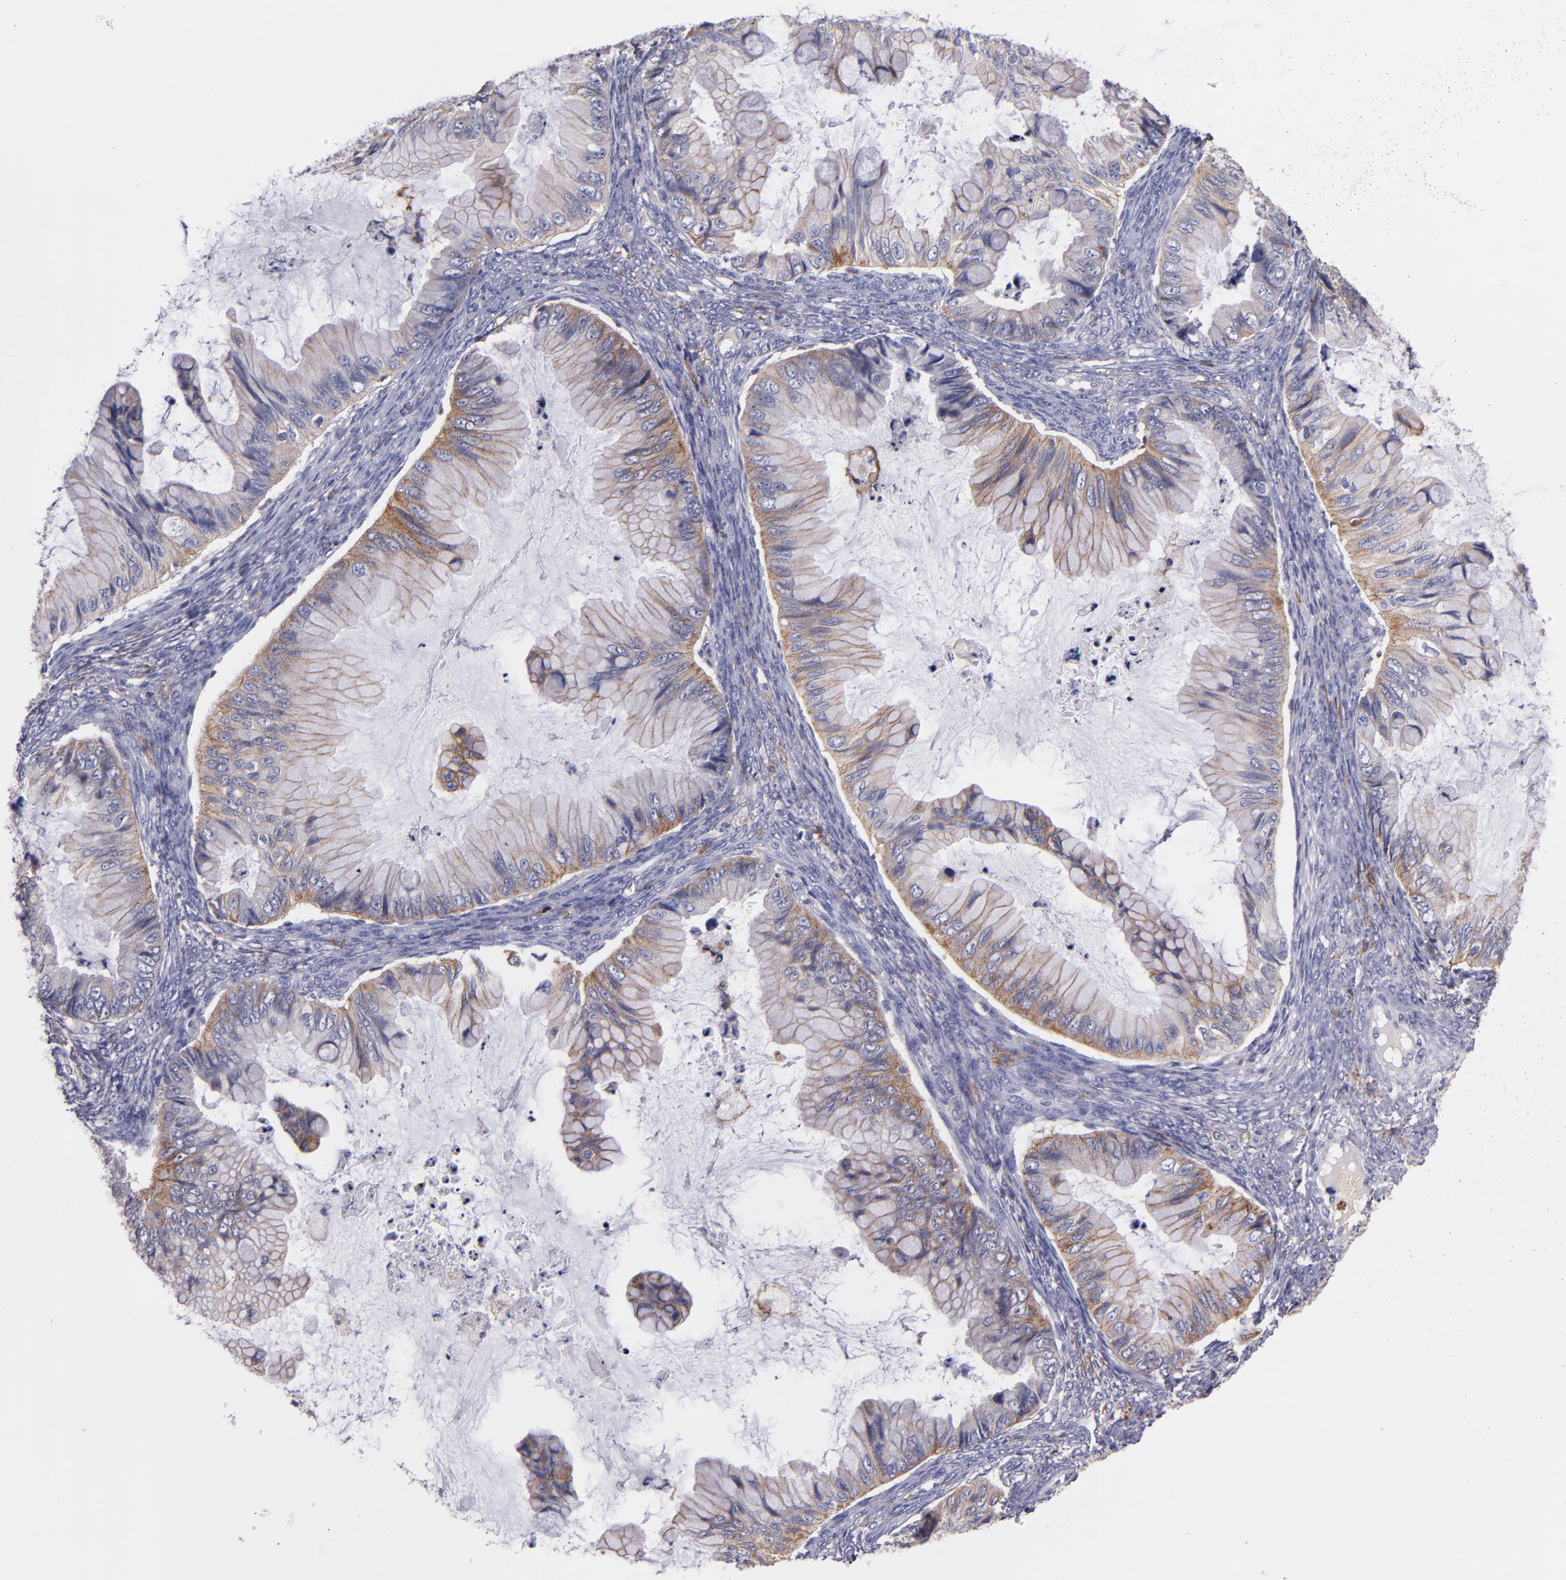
{"staining": {"intensity": "moderate", "quantity": "25%-75%", "location": "cytoplasmic/membranous"}, "tissue": "ovarian cancer", "cell_type": "Tumor cells", "image_type": "cancer", "snomed": [{"axis": "morphology", "description": "Cystadenocarcinoma, mucinous, NOS"}, {"axis": "topography", "description": "Ovary"}], "caption": "The photomicrograph exhibits staining of mucinous cystadenocarcinoma (ovarian), revealing moderate cytoplasmic/membranous protein staining (brown color) within tumor cells.", "gene": "C5AR1", "patient": {"sex": "female", "age": 36}}